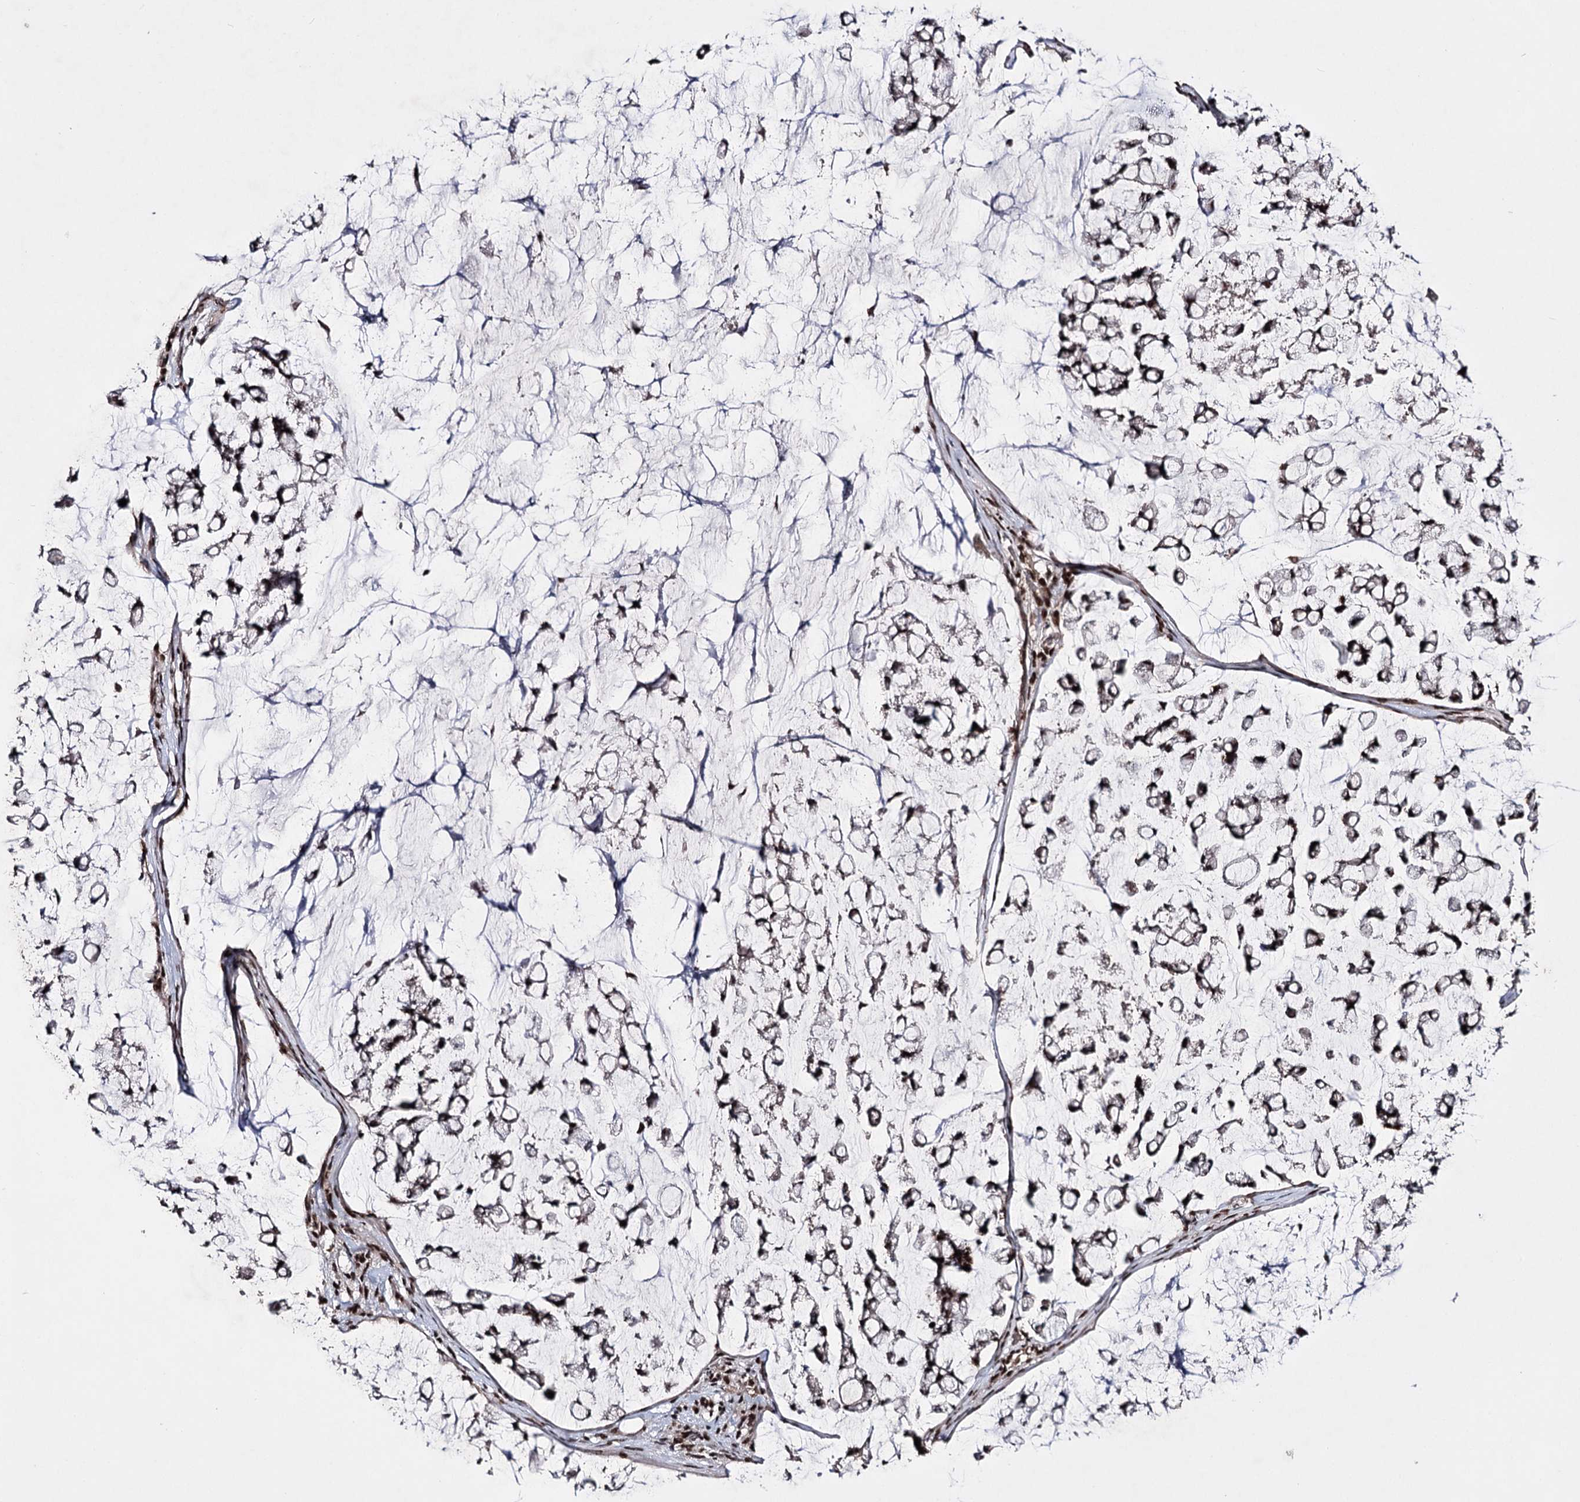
{"staining": {"intensity": "moderate", "quantity": ">75%", "location": "nuclear"}, "tissue": "stomach cancer", "cell_type": "Tumor cells", "image_type": "cancer", "snomed": [{"axis": "morphology", "description": "Adenocarcinoma, NOS"}, {"axis": "topography", "description": "Stomach, lower"}], "caption": "Immunohistochemistry histopathology image of stomach adenocarcinoma stained for a protein (brown), which reveals medium levels of moderate nuclear positivity in about >75% of tumor cells.", "gene": "PRPF40A", "patient": {"sex": "male", "age": 67}}